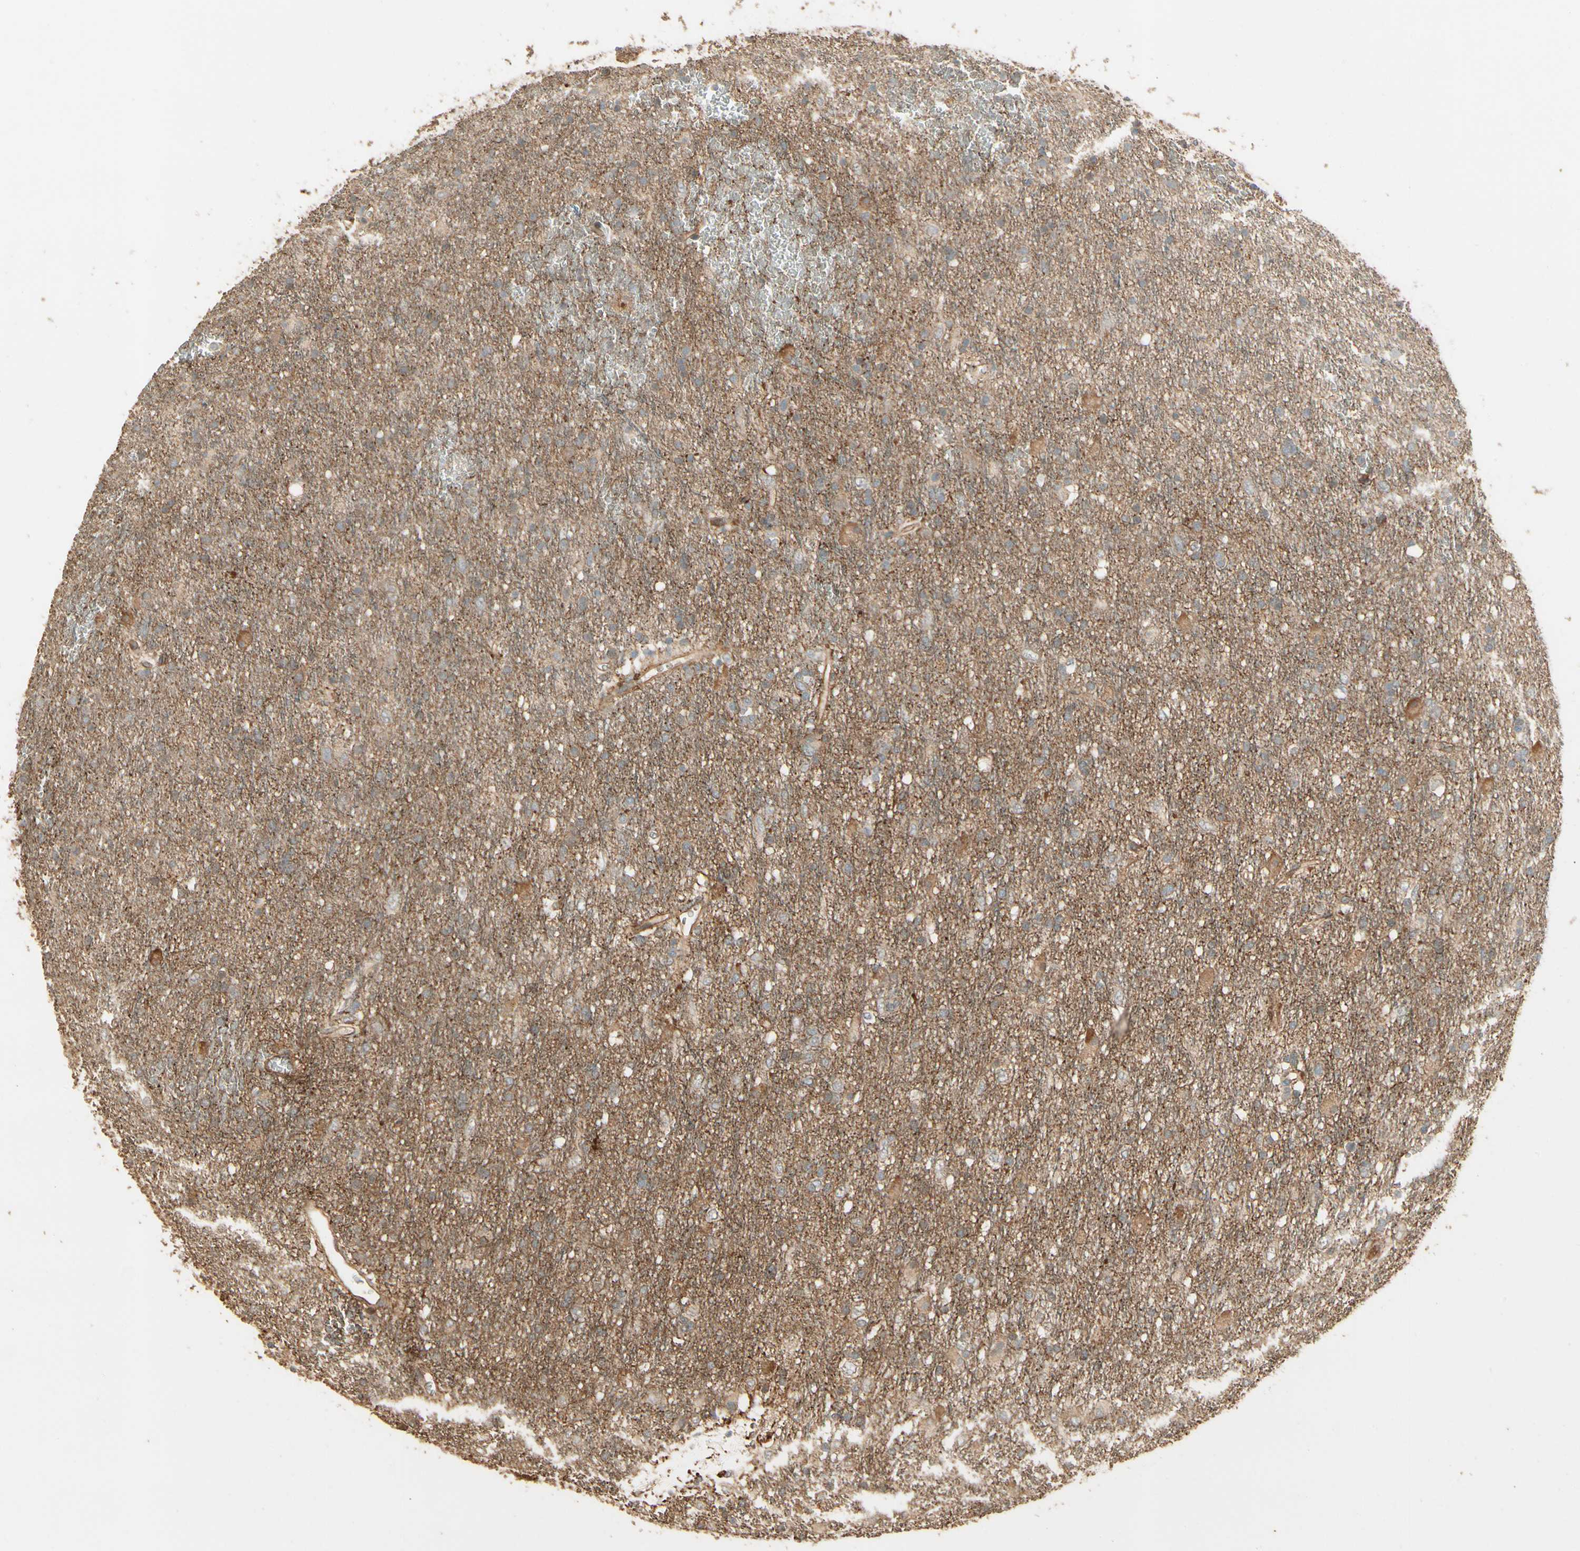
{"staining": {"intensity": "negative", "quantity": "none", "location": "none"}, "tissue": "glioma", "cell_type": "Tumor cells", "image_type": "cancer", "snomed": [{"axis": "morphology", "description": "Glioma, malignant, Low grade"}, {"axis": "topography", "description": "Brain"}], "caption": "DAB (3,3'-diaminobenzidine) immunohistochemical staining of glioma reveals no significant expression in tumor cells.", "gene": "RNF180", "patient": {"sex": "male", "age": 77}}